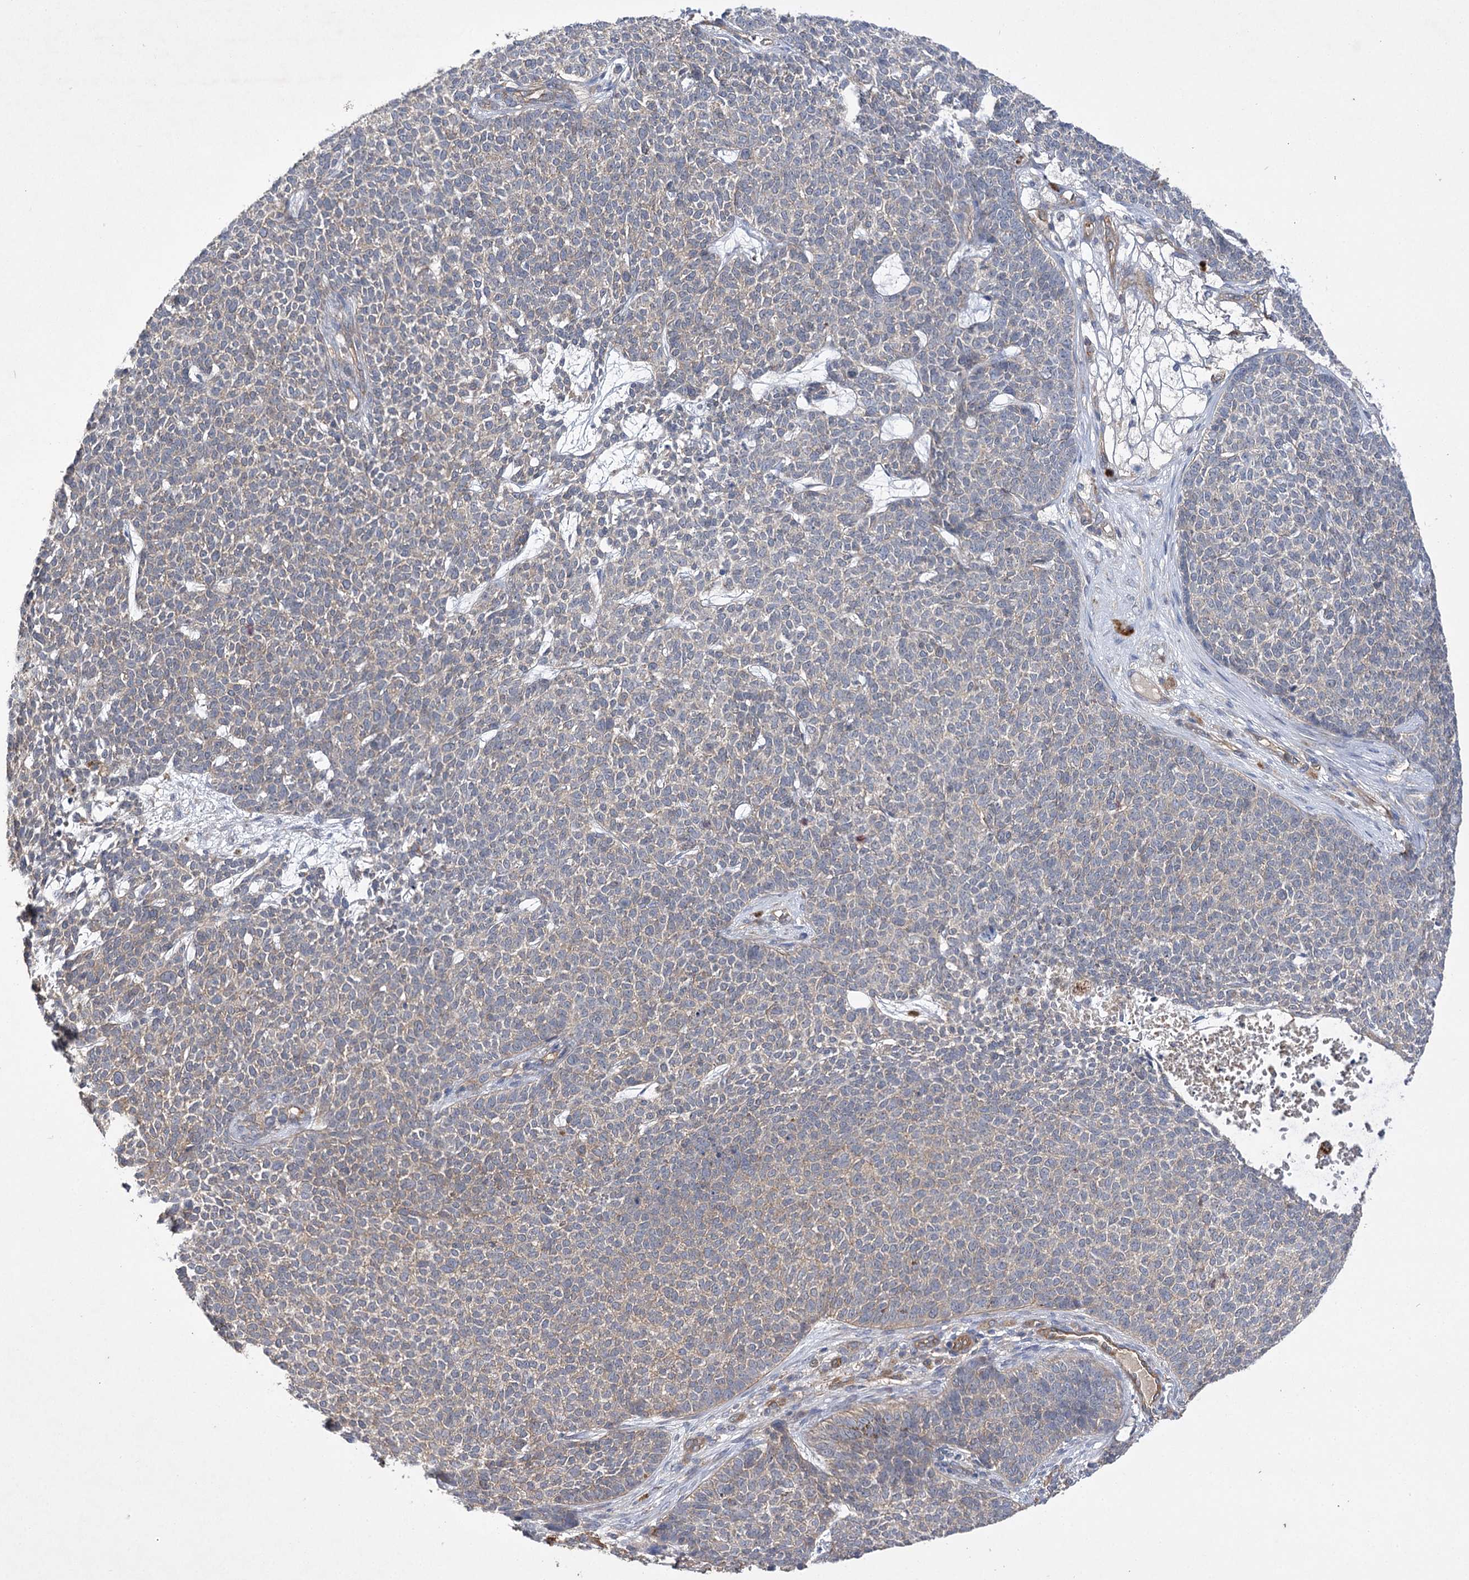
{"staining": {"intensity": "weak", "quantity": "25%-75%", "location": "cytoplasmic/membranous"}, "tissue": "skin cancer", "cell_type": "Tumor cells", "image_type": "cancer", "snomed": [{"axis": "morphology", "description": "Basal cell carcinoma"}, {"axis": "topography", "description": "Skin"}], "caption": "This is a histology image of IHC staining of skin cancer (basal cell carcinoma), which shows weak expression in the cytoplasmic/membranous of tumor cells.", "gene": "BCR", "patient": {"sex": "female", "age": 84}}